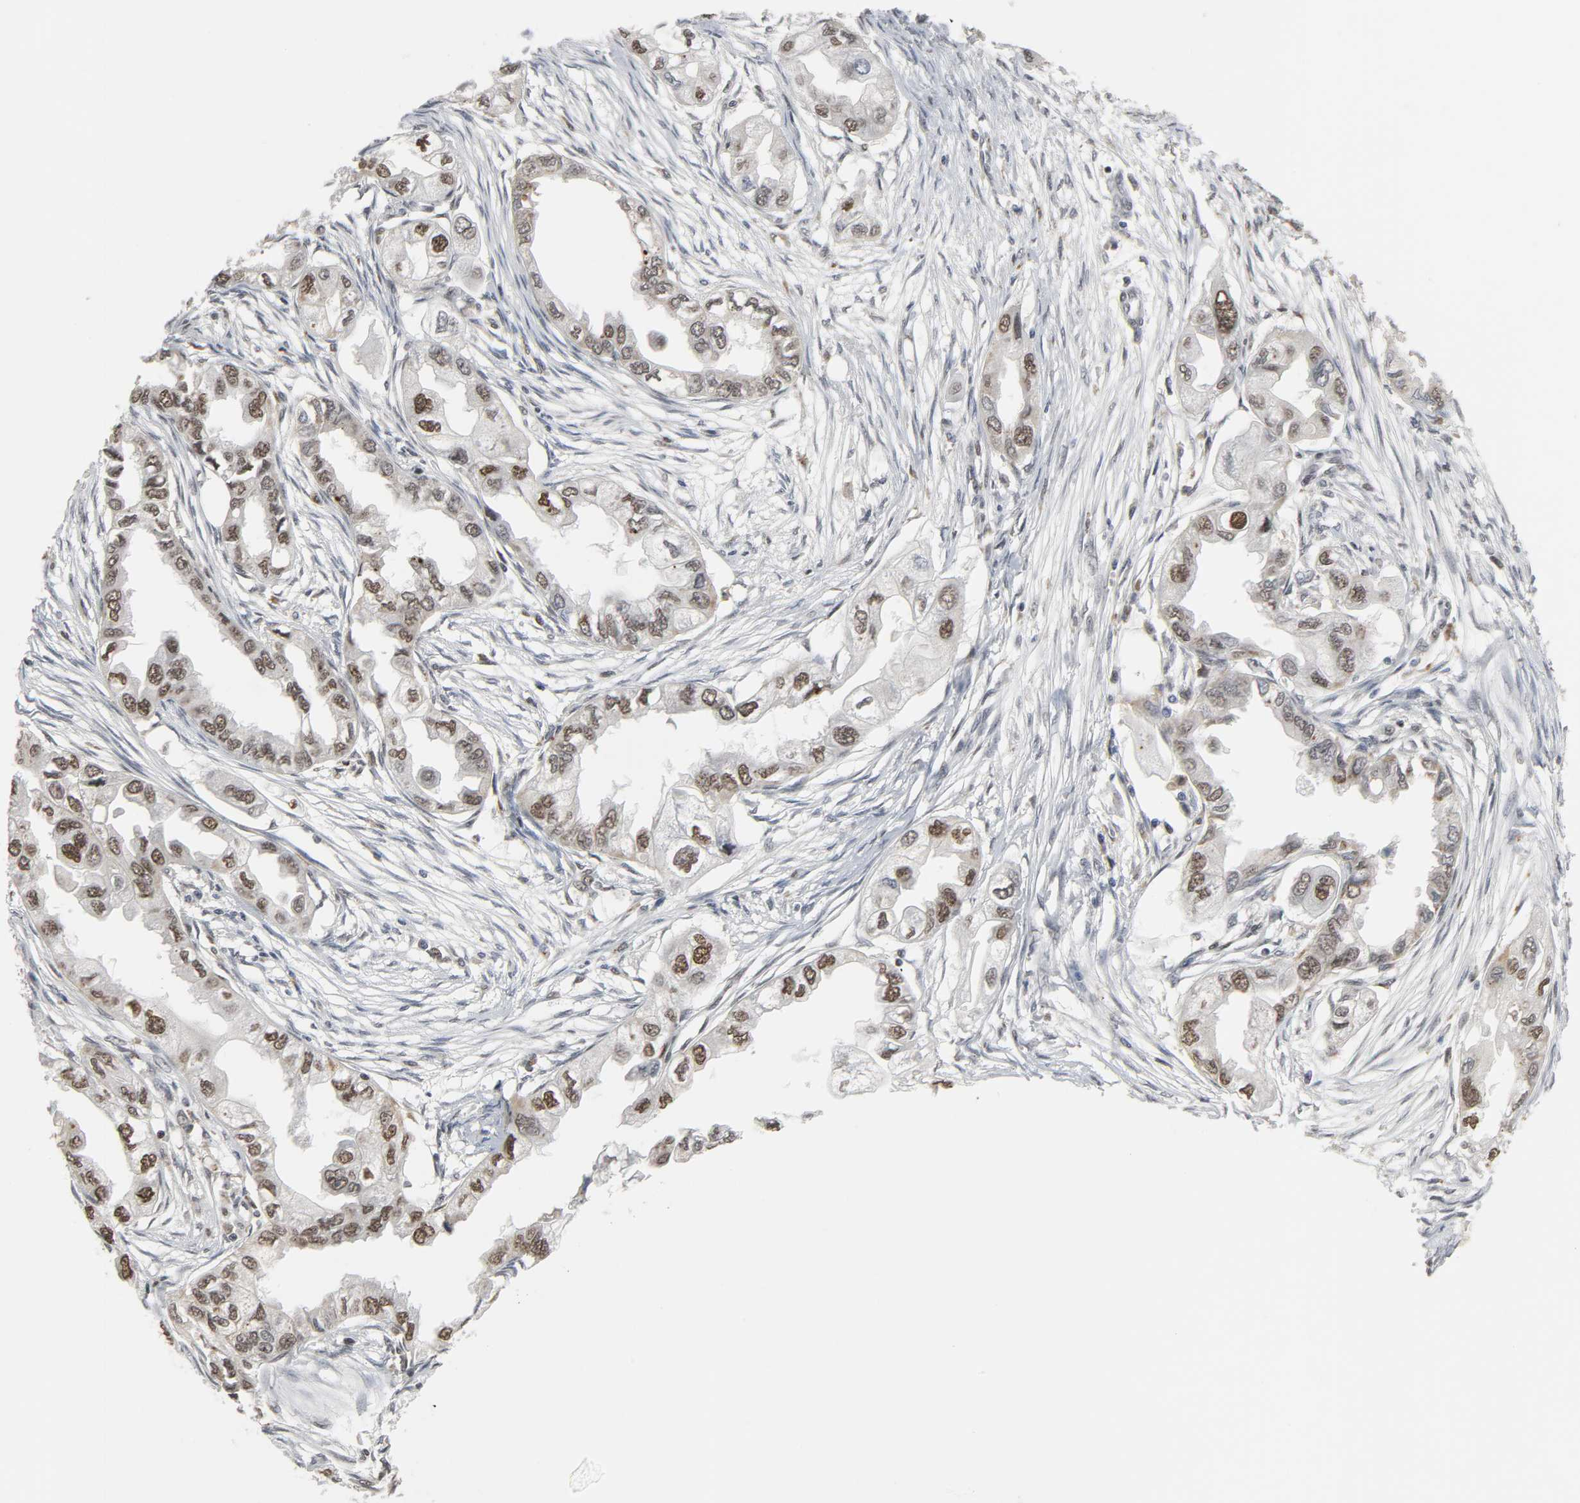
{"staining": {"intensity": "moderate", "quantity": ">75%", "location": "nuclear"}, "tissue": "endometrial cancer", "cell_type": "Tumor cells", "image_type": "cancer", "snomed": [{"axis": "morphology", "description": "Adenocarcinoma, NOS"}, {"axis": "topography", "description": "Endometrium"}], "caption": "About >75% of tumor cells in adenocarcinoma (endometrial) display moderate nuclear protein expression as visualized by brown immunohistochemical staining.", "gene": "DAZAP1", "patient": {"sex": "female", "age": 67}}